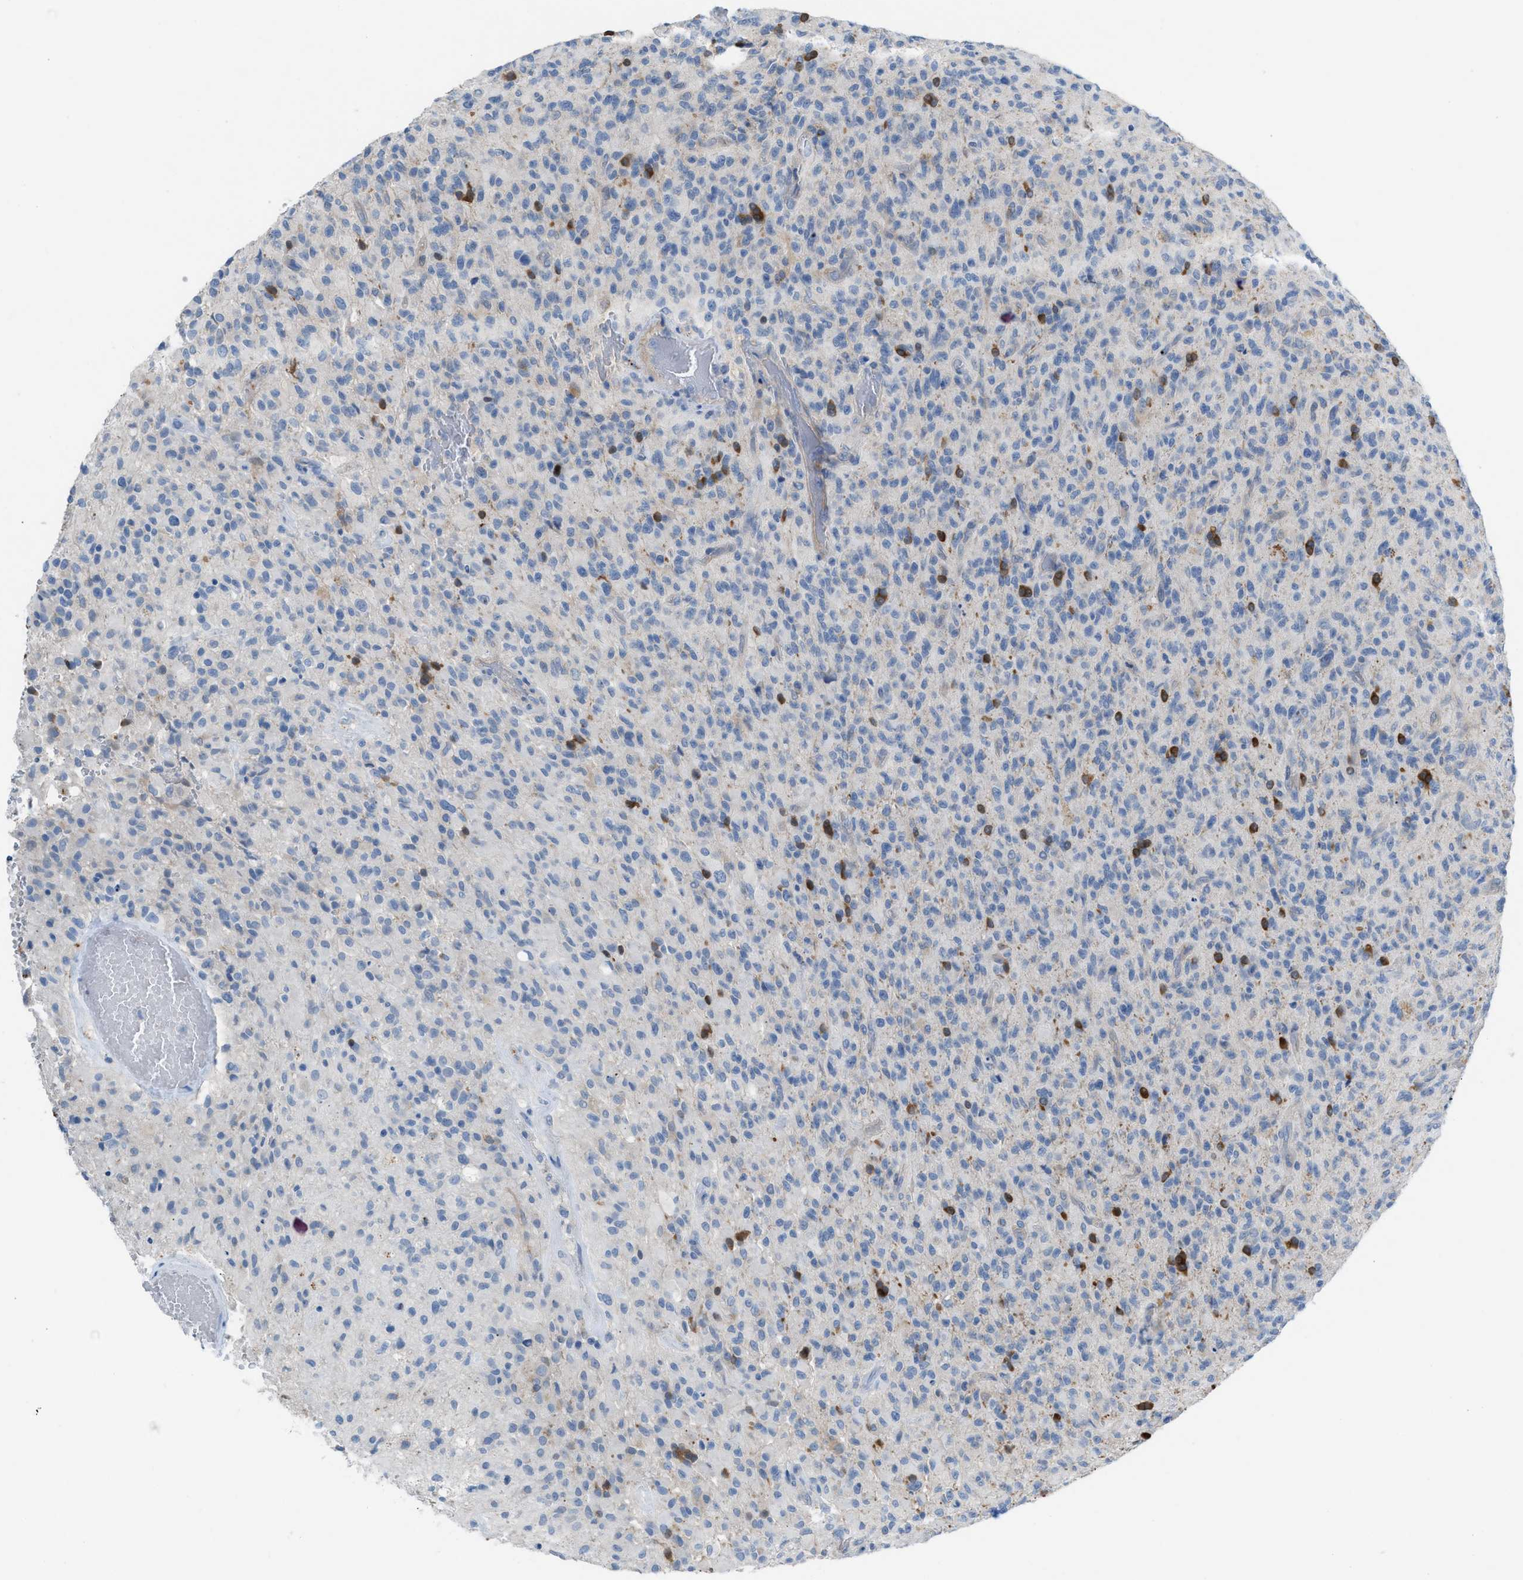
{"staining": {"intensity": "negative", "quantity": "none", "location": "none"}, "tissue": "glioma", "cell_type": "Tumor cells", "image_type": "cancer", "snomed": [{"axis": "morphology", "description": "Glioma, malignant, High grade"}, {"axis": "topography", "description": "Brain"}], "caption": "Immunohistochemistry (IHC) micrograph of human glioma stained for a protein (brown), which shows no positivity in tumor cells.", "gene": "ASPA", "patient": {"sex": "male", "age": 71}}